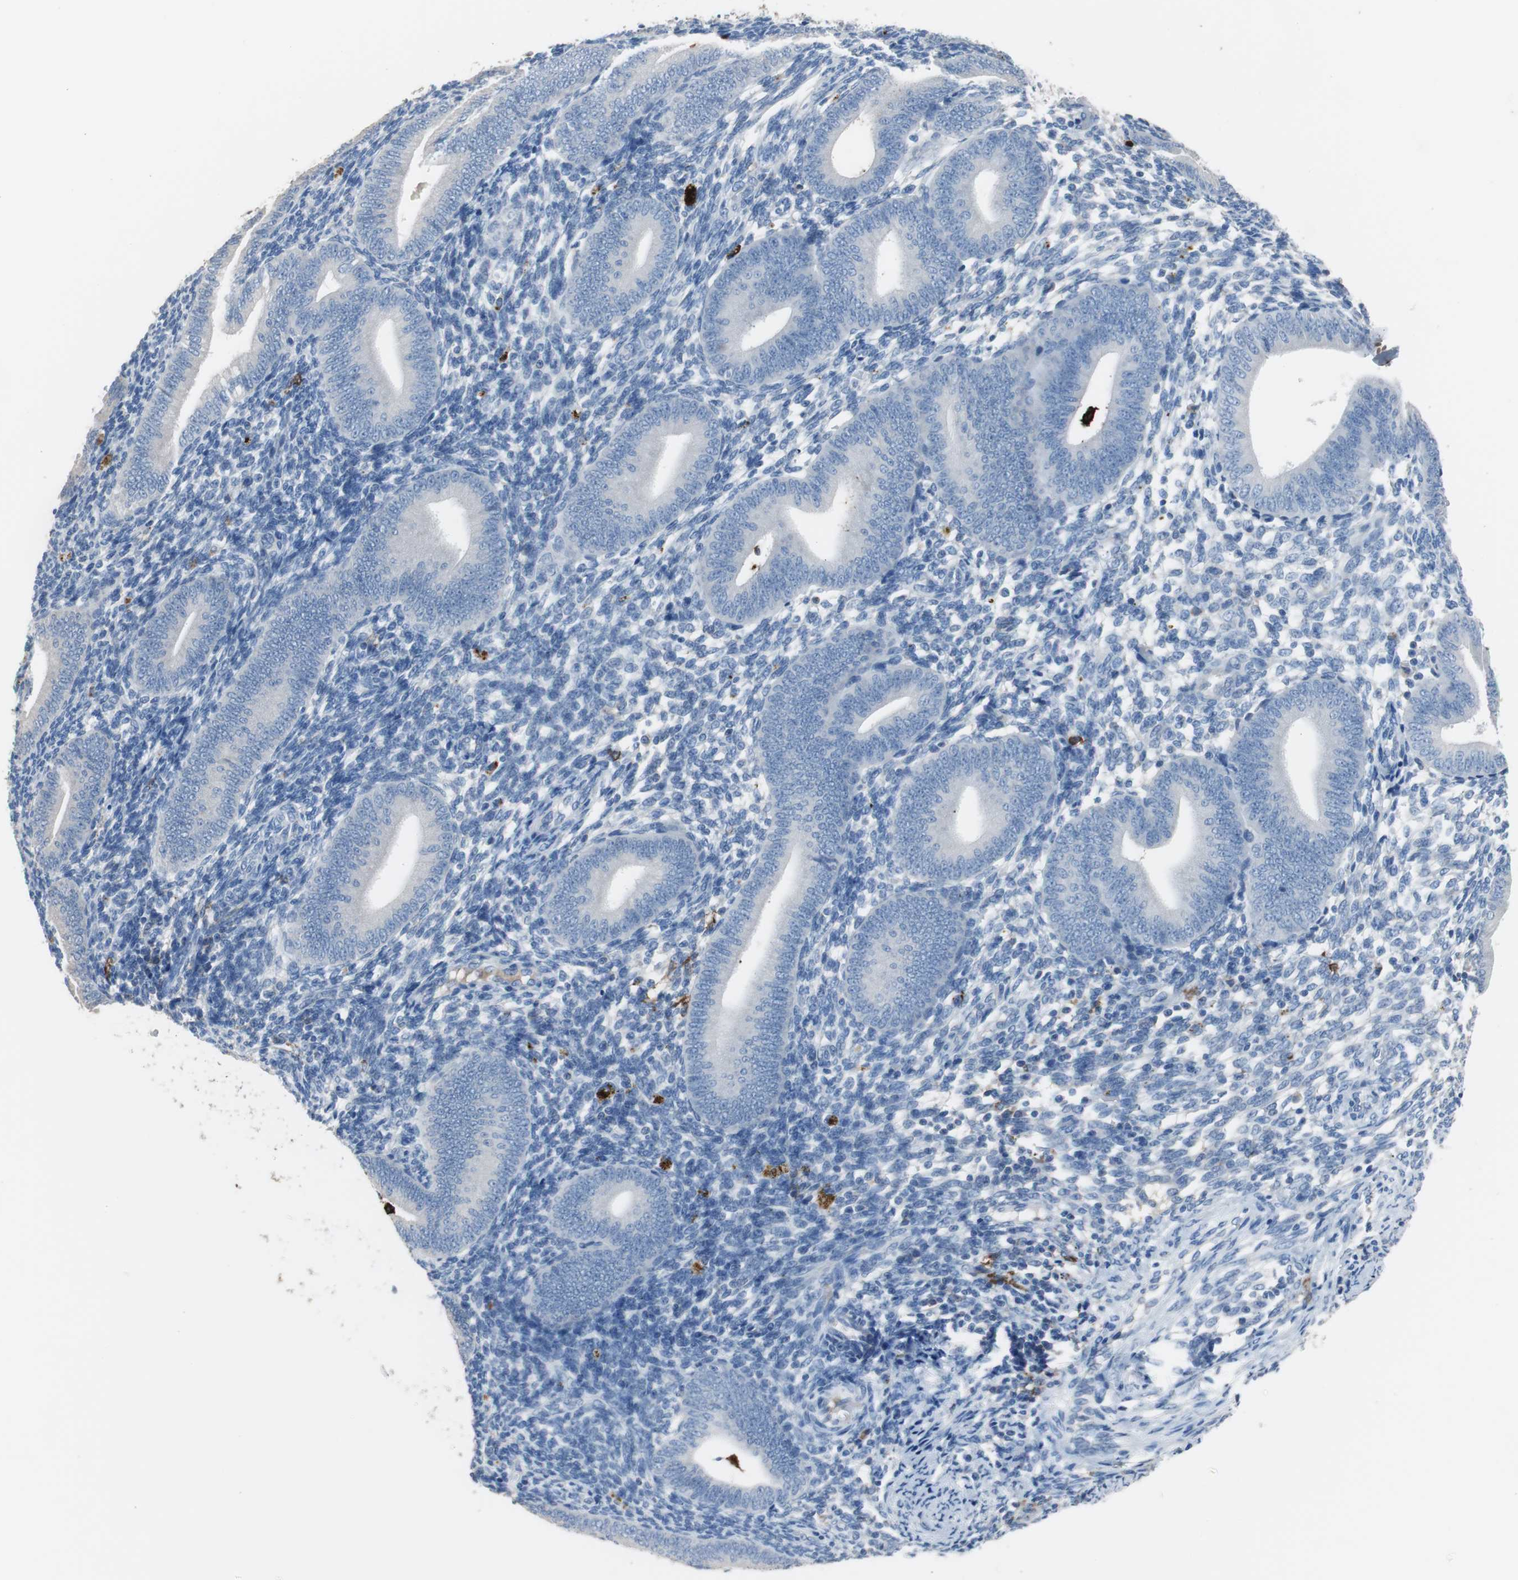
{"staining": {"intensity": "negative", "quantity": "none", "location": "none"}, "tissue": "endometrium", "cell_type": "Cells in endometrial stroma", "image_type": "normal", "snomed": [{"axis": "morphology", "description": "Normal tissue, NOS"}, {"axis": "topography", "description": "Uterus"}, {"axis": "topography", "description": "Endometrium"}], "caption": "Cells in endometrial stroma show no significant protein positivity in unremarkable endometrium. (Stains: DAB (3,3'-diaminobenzidine) IHC with hematoxylin counter stain, Microscopy: brightfield microscopy at high magnification).", "gene": "FCGR2B", "patient": {"sex": "female", "age": 33}}